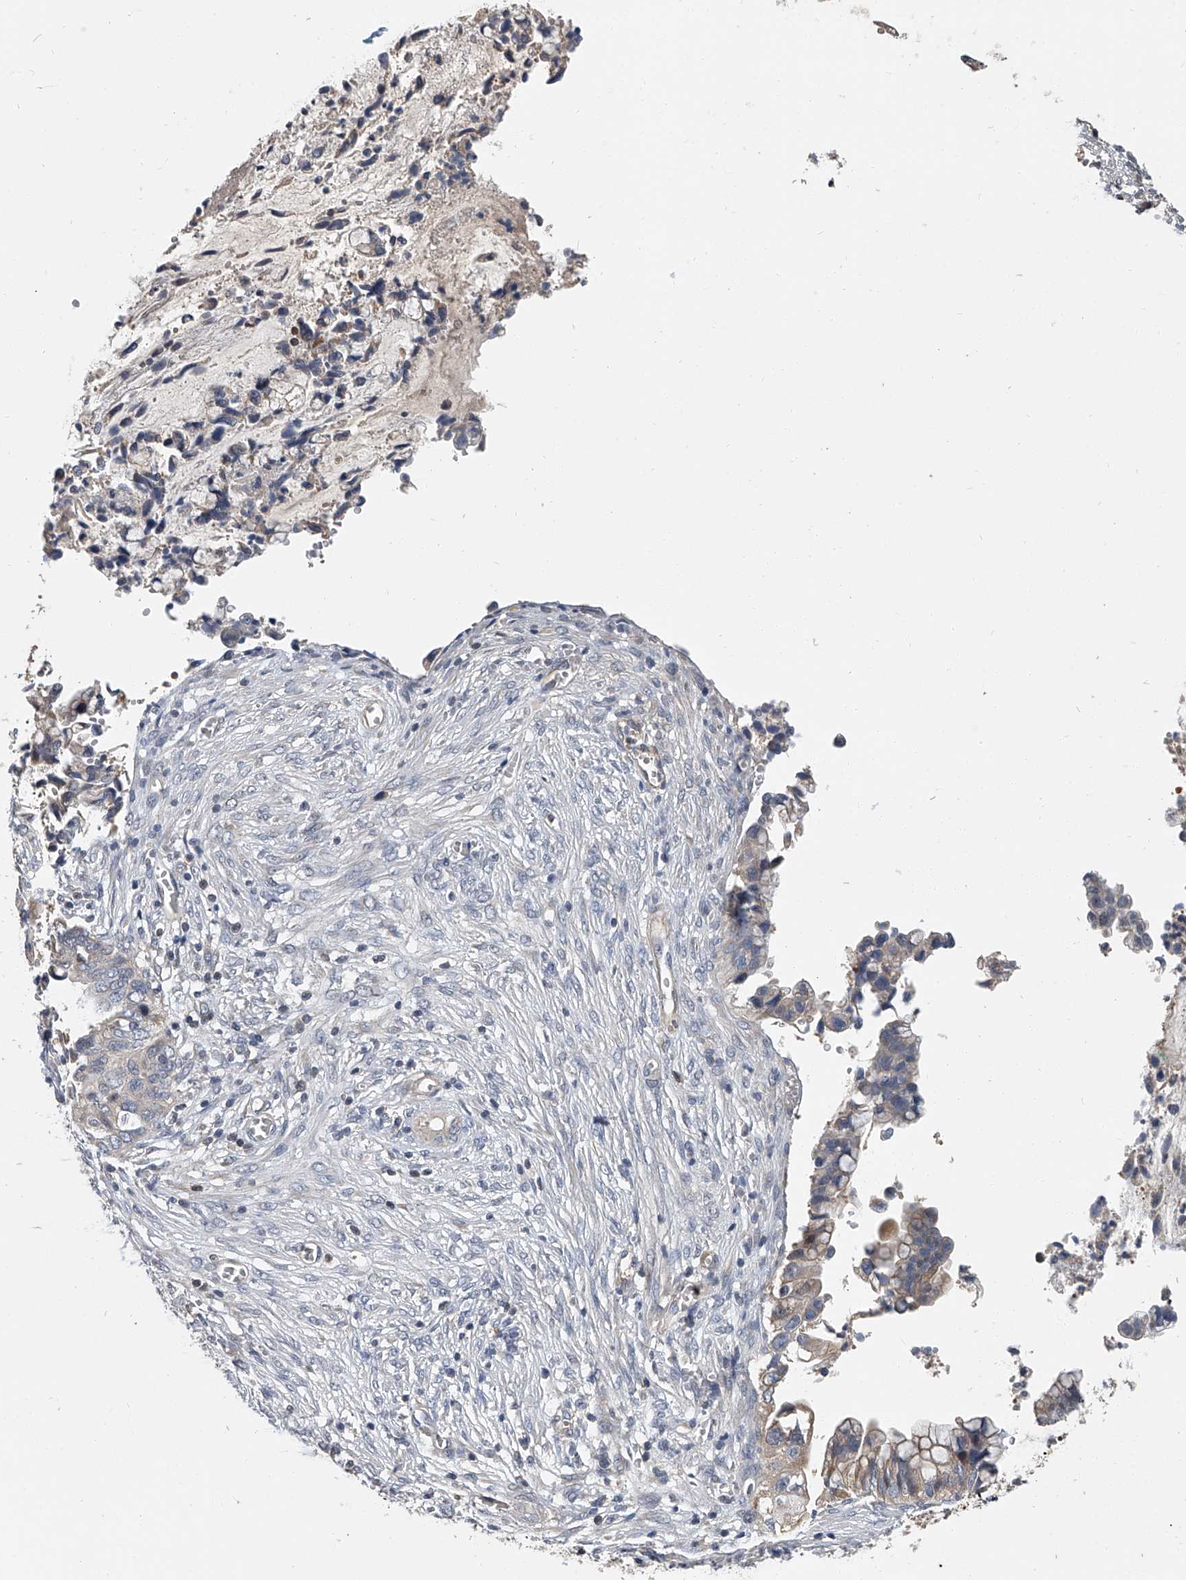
{"staining": {"intensity": "weak", "quantity": "<25%", "location": "cytoplasmic/membranous"}, "tissue": "cervical cancer", "cell_type": "Tumor cells", "image_type": "cancer", "snomed": [{"axis": "morphology", "description": "Adenocarcinoma, NOS"}, {"axis": "topography", "description": "Cervix"}], "caption": "High power microscopy image of an immunohistochemistry (IHC) image of cervical cancer (adenocarcinoma), revealing no significant staining in tumor cells.", "gene": "CD200", "patient": {"sex": "female", "age": 44}}